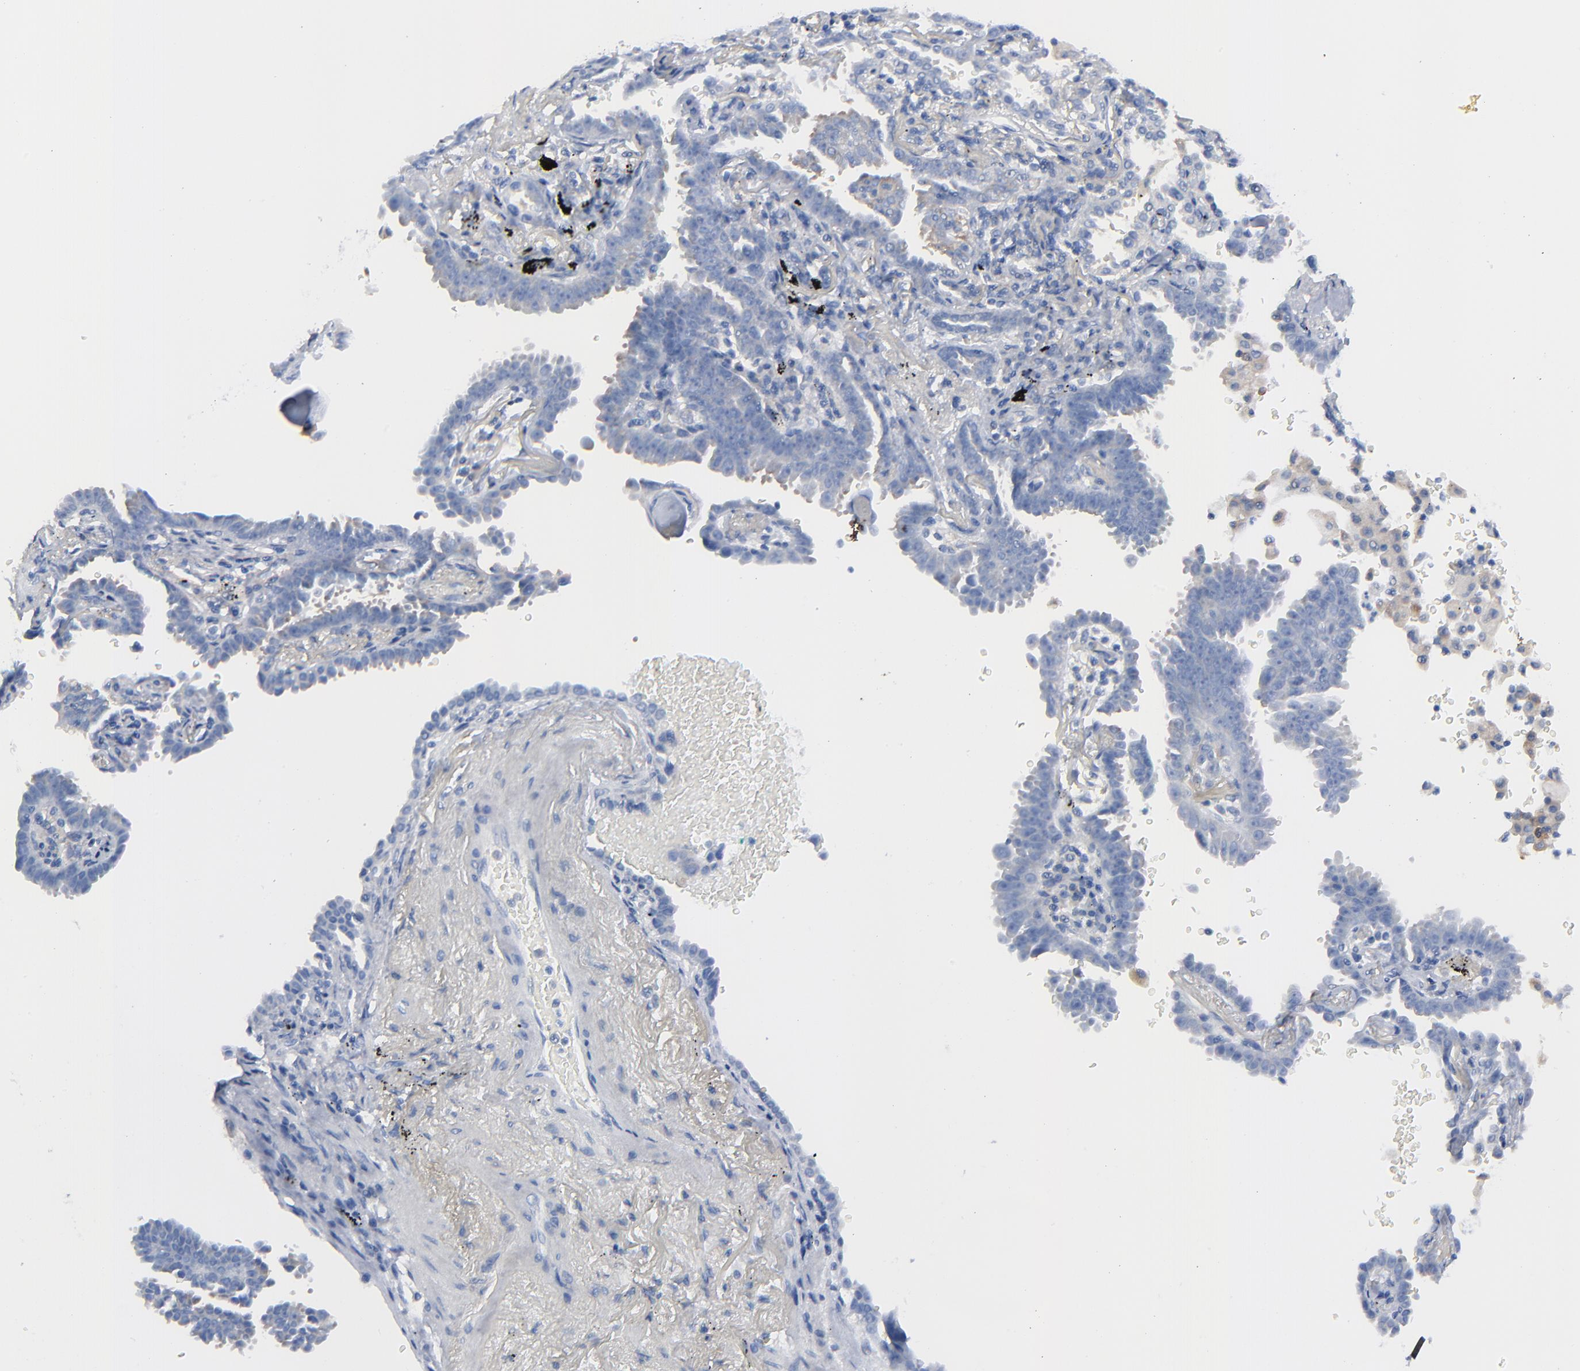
{"staining": {"intensity": "negative", "quantity": "none", "location": "none"}, "tissue": "lung cancer", "cell_type": "Tumor cells", "image_type": "cancer", "snomed": [{"axis": "morphology", "description": "Adenocarcinoma, NOS"}, {"axis": "topography", "description": "Lung"}], "caption": "High power microscopy photomicrograph of an IHC photomicrograph of lung adenocarcinoma, revealing no significant staining in tumor cells.", "gene": "STAT2", "patient": {"sex": "female", "age": 64}}